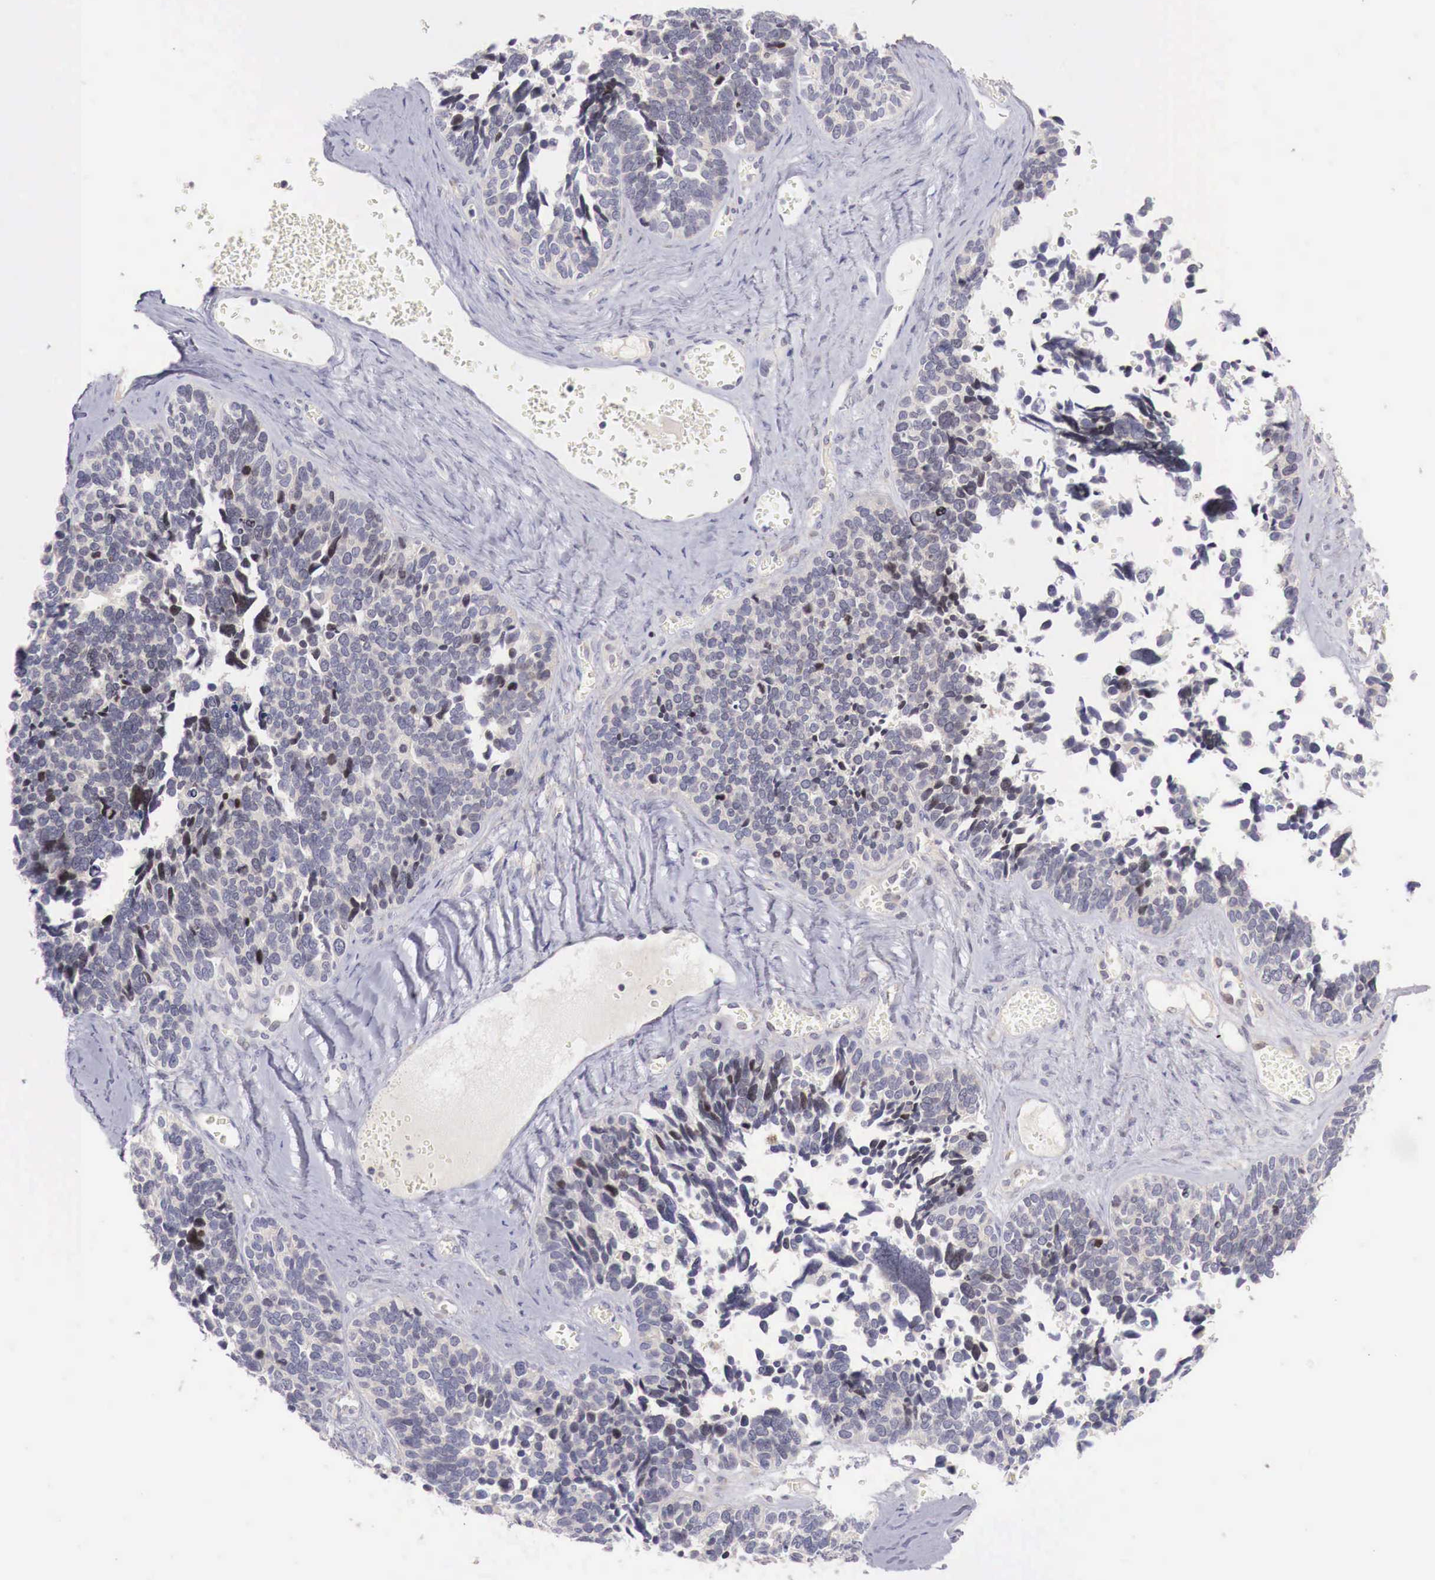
{"staining": {"intensity": "negative", "quantity": "none", "location": "none"}, "tissue": "ovarian cancer", "cell_type": "Tumor cells", "image_type": "cancer", "snomed": [{"axis": "morphology", "description": "Cystadenocarcinoma, serous, NOS"}, {"axis": "topography", "description": "Ovary"}], "caption": "The photomicrograph displays no significant expression in tumor cells of ovarian cancer (serous cystadenocarcinoma).", "gene": "CLCN5", "patient": {"sex": "female", "age": 77}}